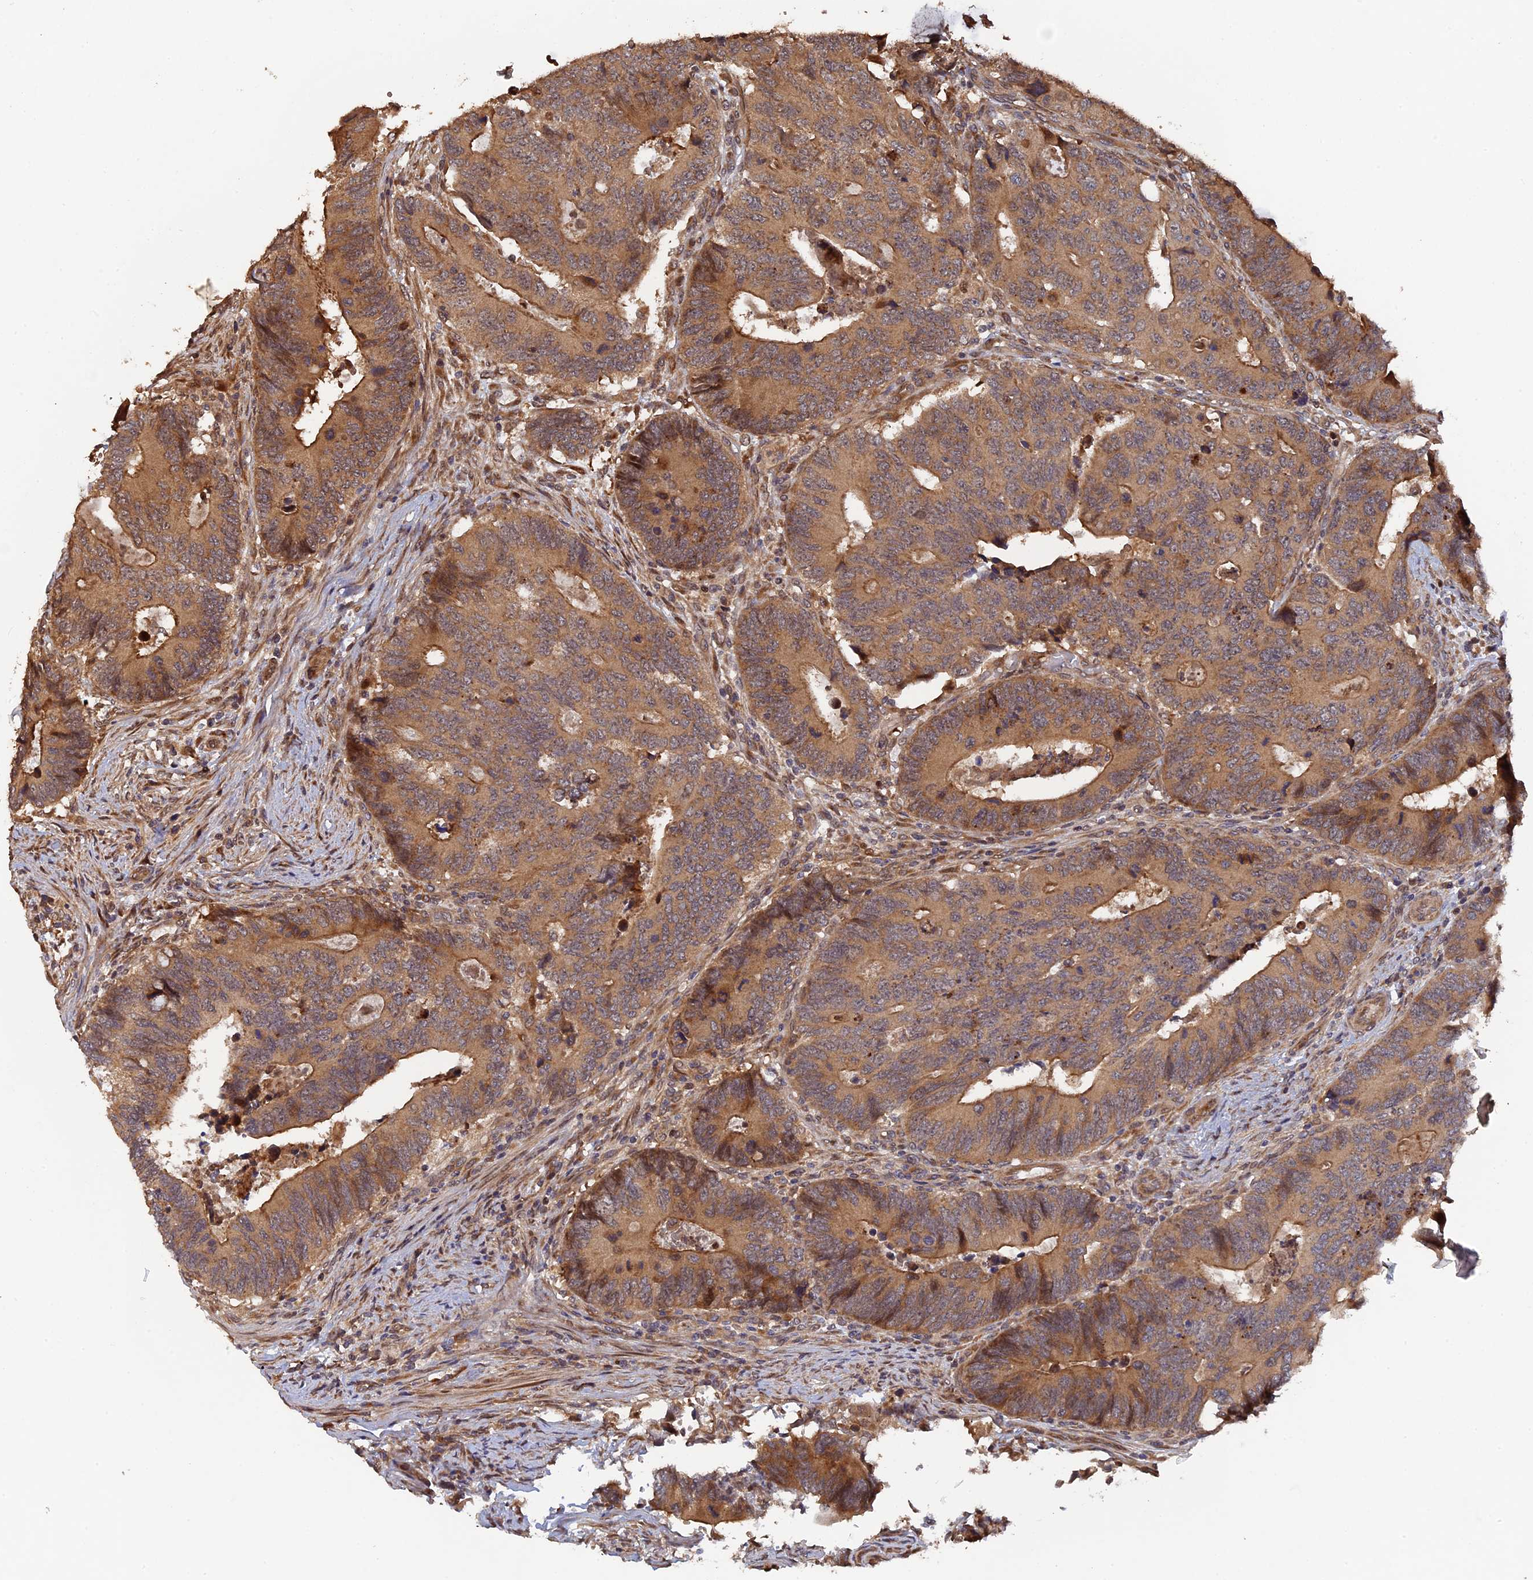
{"staining": {"intensity": "moderate", "quantity": ">75%", "location": "cytoplasmic/membranous"}, "tissue": "colorectal cancer", "cell_type": "Tumor cells", "image_type": "cancer", "snomed": [{"axis": "morphology", "description": "Adenocarcinoma, NOS"}, {"axis": "topography", "description": "Colon"}], "caption": "A medium amount of moderate cytoplasmic/membranous expression is appreciated in approximately >75% of tumor cells in colorectal adenocarcinoma tissue. Using DAB (brown) and hematoxylin (blue) stains, captured at high magnification using brightfield microscopy.", "gene": "VPS37C", "patient": {"sex": "male", "age": 87}}